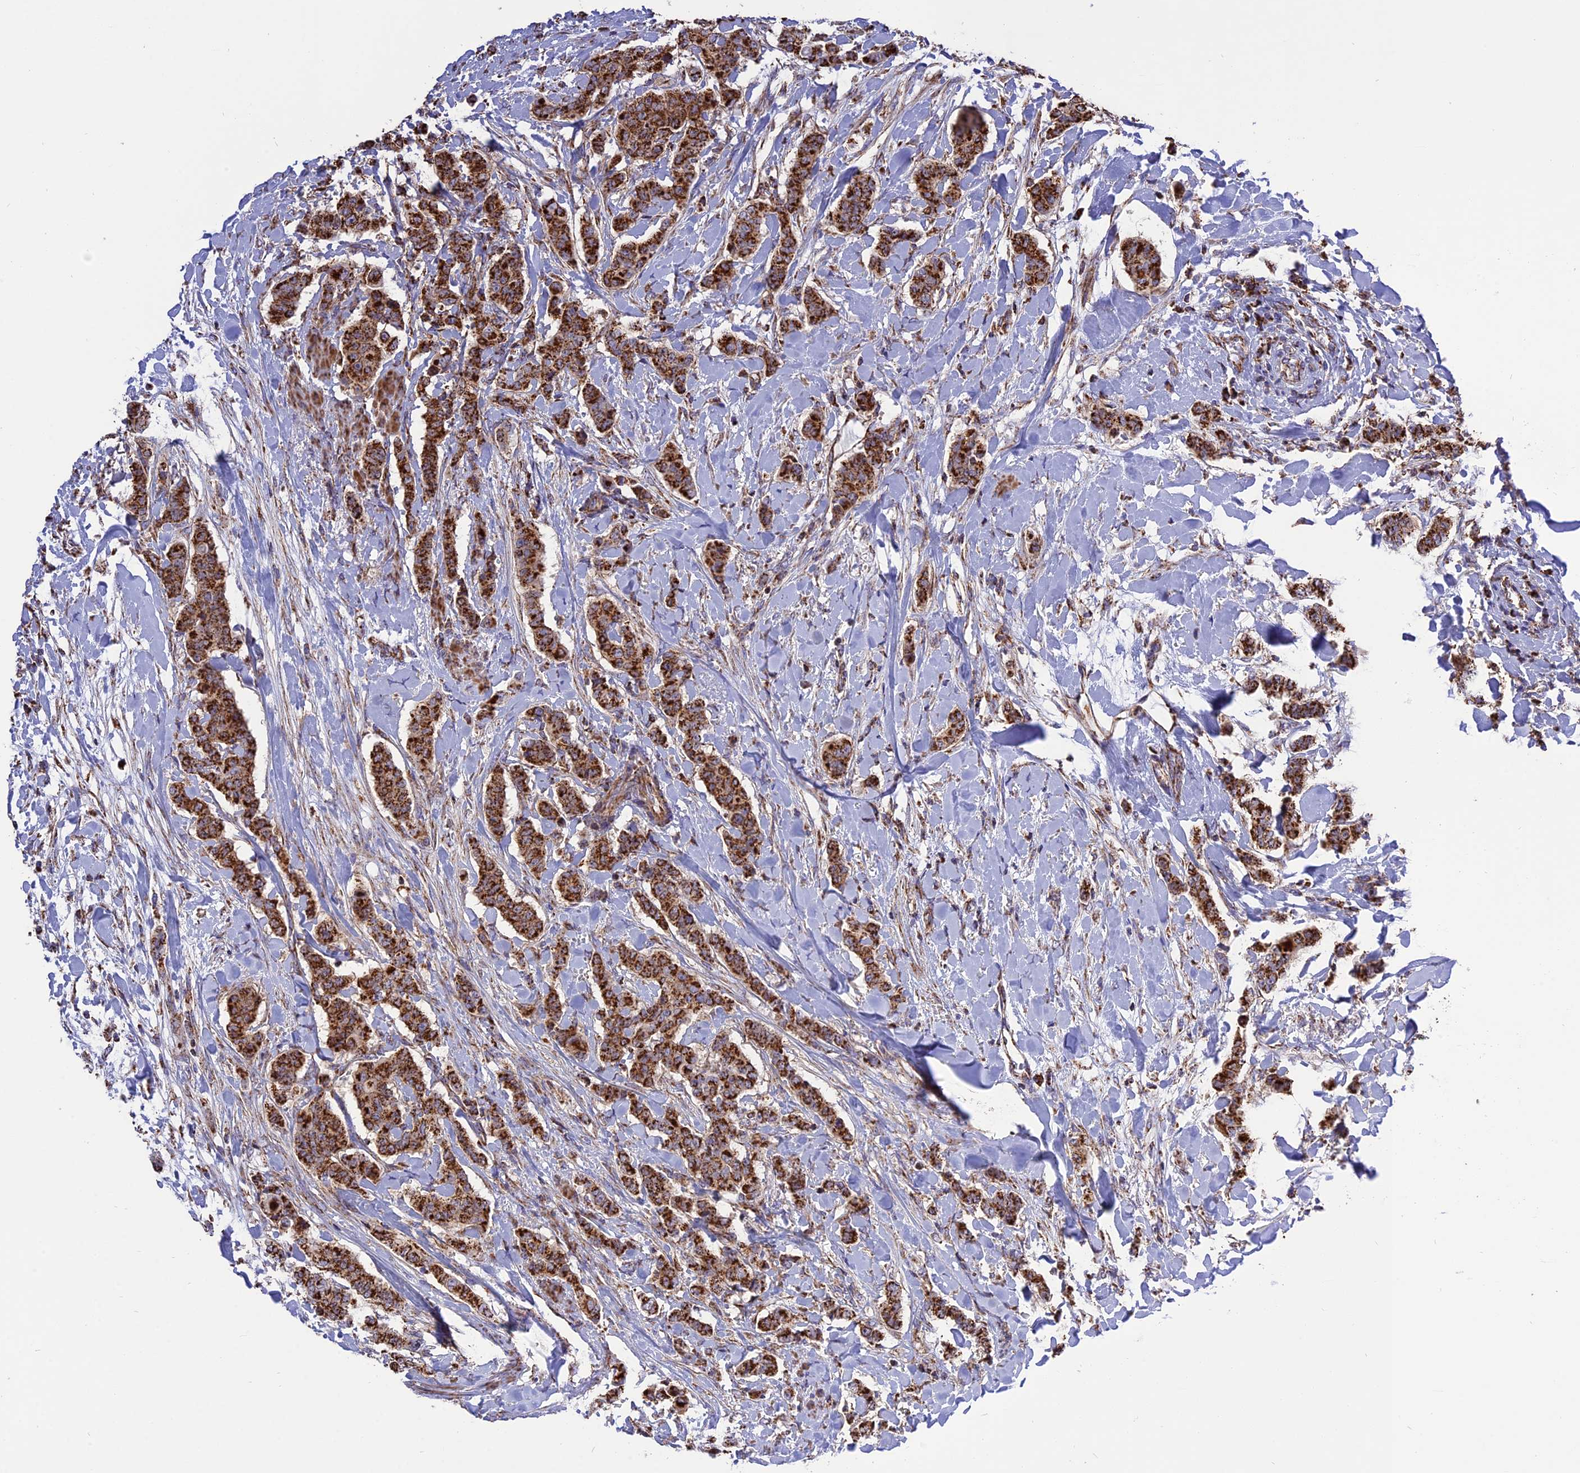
{"staining": {"intensity": "strong", "quantity": ">75%", "location": "cytoplasmic/membranous"}, "tissue": "breast cancer", "cell_type": "Tumor cells", "image_type": "cancer", "snomed": [{"axis": "morphology", "description": "Duct carcinoma"}, {"axis": "topography", "description": "Breast"}], "caption": "This is an image of IHC staining of breast cancer, which shows strong positivity in the cytoplasmic/membranous of tumor cells.", "gene": "TTC4", "patient": {"sex": "female", "age": 40}}